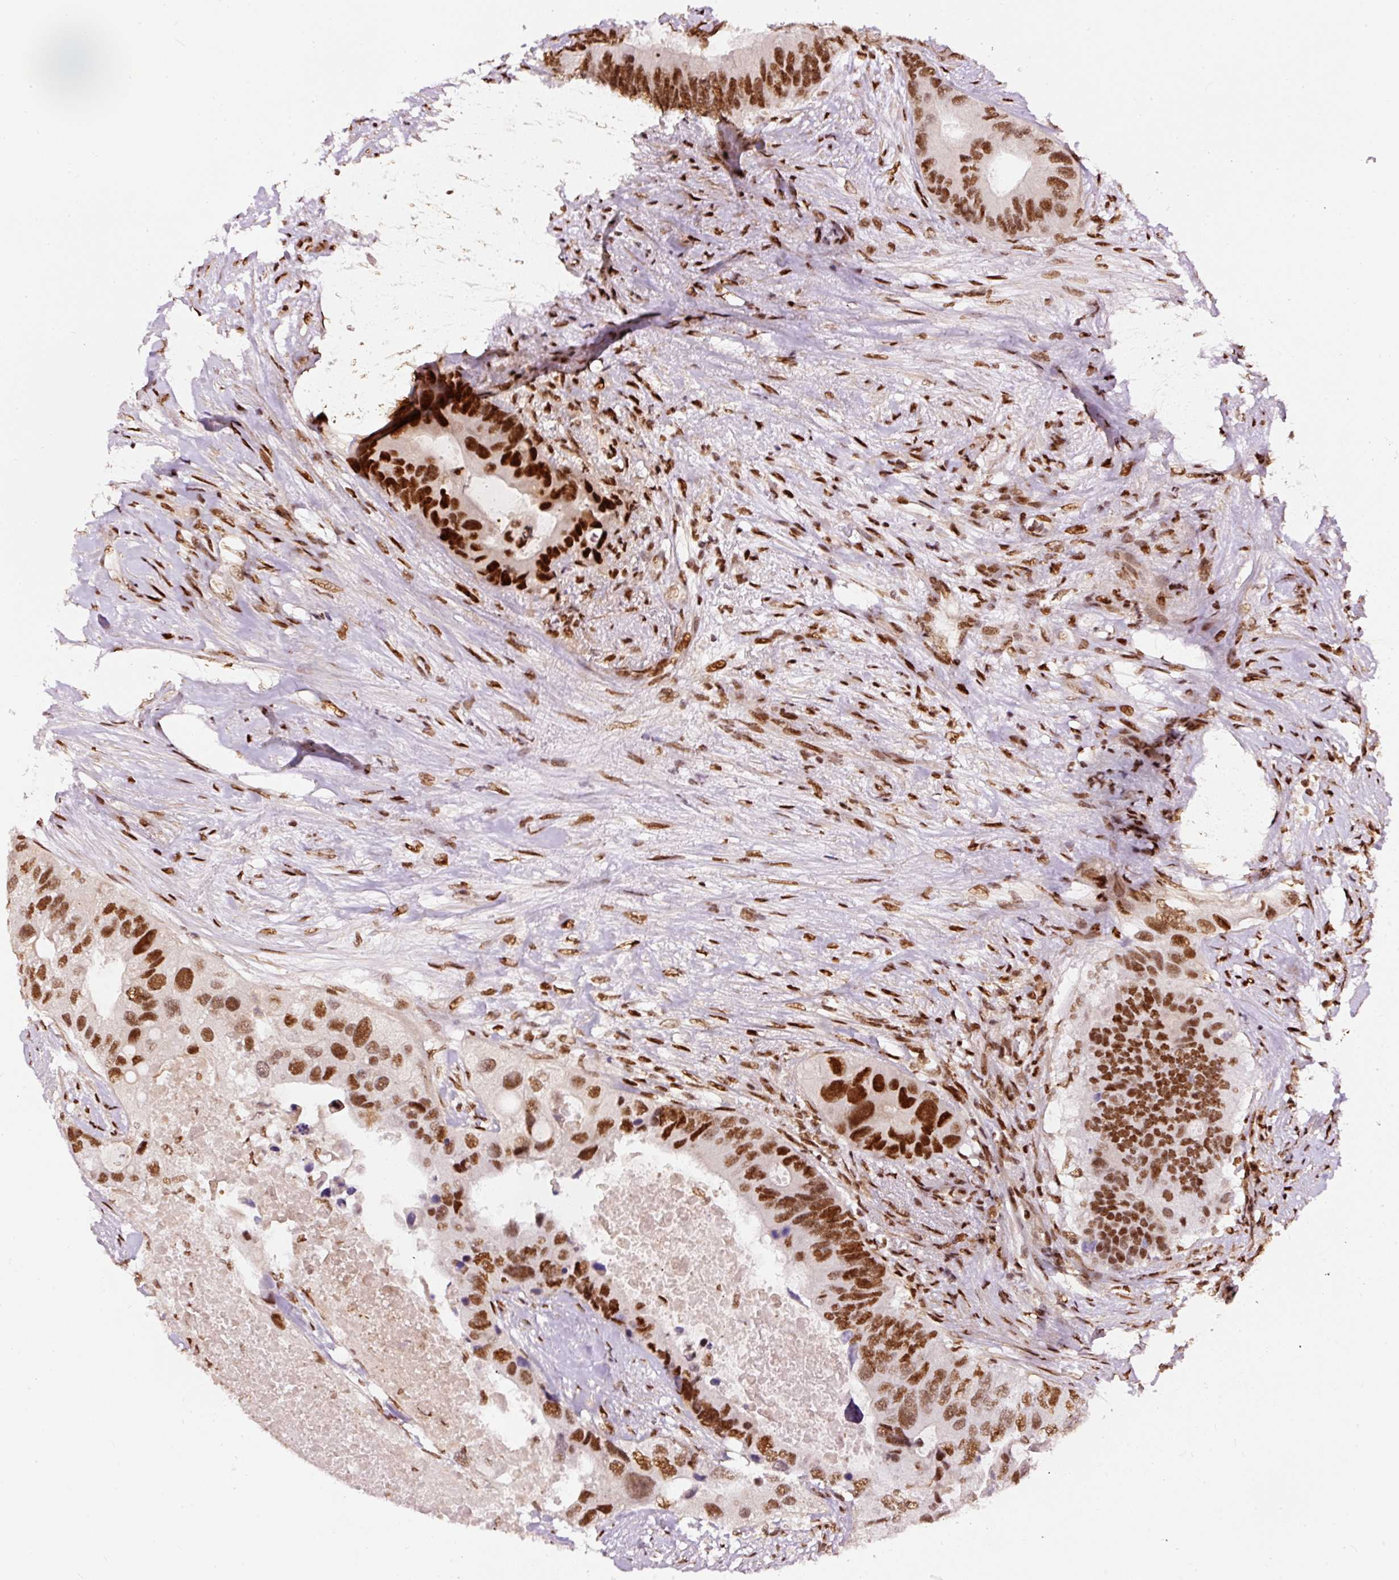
{"staining": {"intensity": "strong", "quantity": ">75%", "location": "nuclear"}, "tissue": "colorectal cancer", "cell_type": "Tumor cells", "image_type": "cancer", "snomed": [{"axis": "morphology", "description": "Adenocarcinoma, NOS"}, {"axis": "topography", "description": "Colon"}], "caption": "Tumor cells reveal high levels of strong nuclear staining in approximately >75% of cells in human colorectal cancer (adenocarcinoma). The protein is shown in brown color, while the nuclei are stained blue.", "gene": "HNRNPC", "patient": {"sex": "male", "age": 71}}